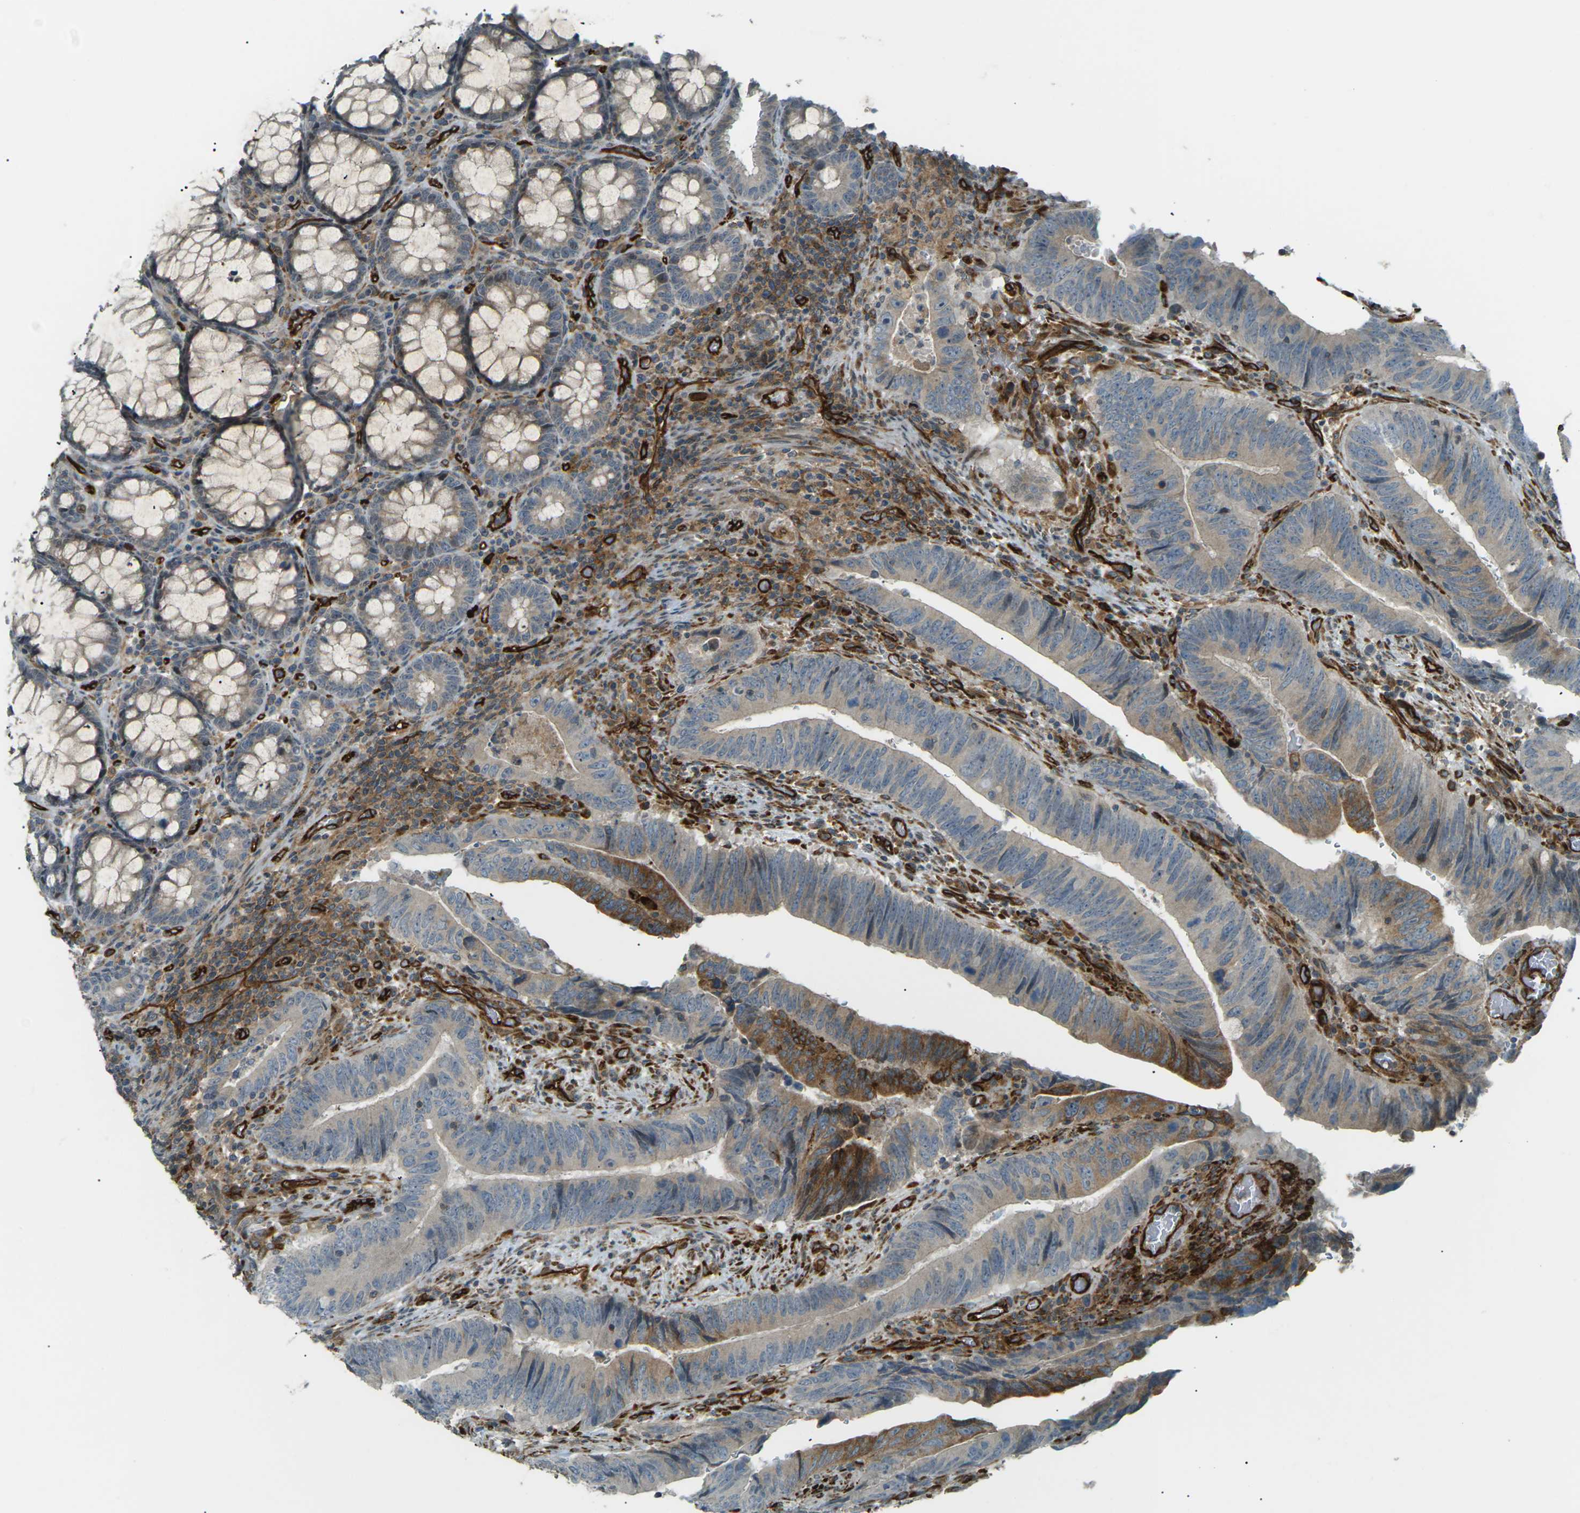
{"staining": {"intensity": "moderate", "quantity": "<25%", "location": "cytoplasmic/membranous"}, "tissue": "colorectal cancer", "cell_type": "Tumor cells", "image_type": "cancer", "snomed": [{"axis": "morphology", "description": "Normal tissue, NOS"}, {"axis": "morphology", "description": "Adenocarcinoma, NOS"}, {"axis": "topography", "description": "Colon"}], "caption": "Colorectal adenocarcinoma stained for a protein displays moderate cytoplasmic/membranous positivity in tumor cells.", "gene": "S1PR1", "patient": {"sex": "male", "age": 56}}